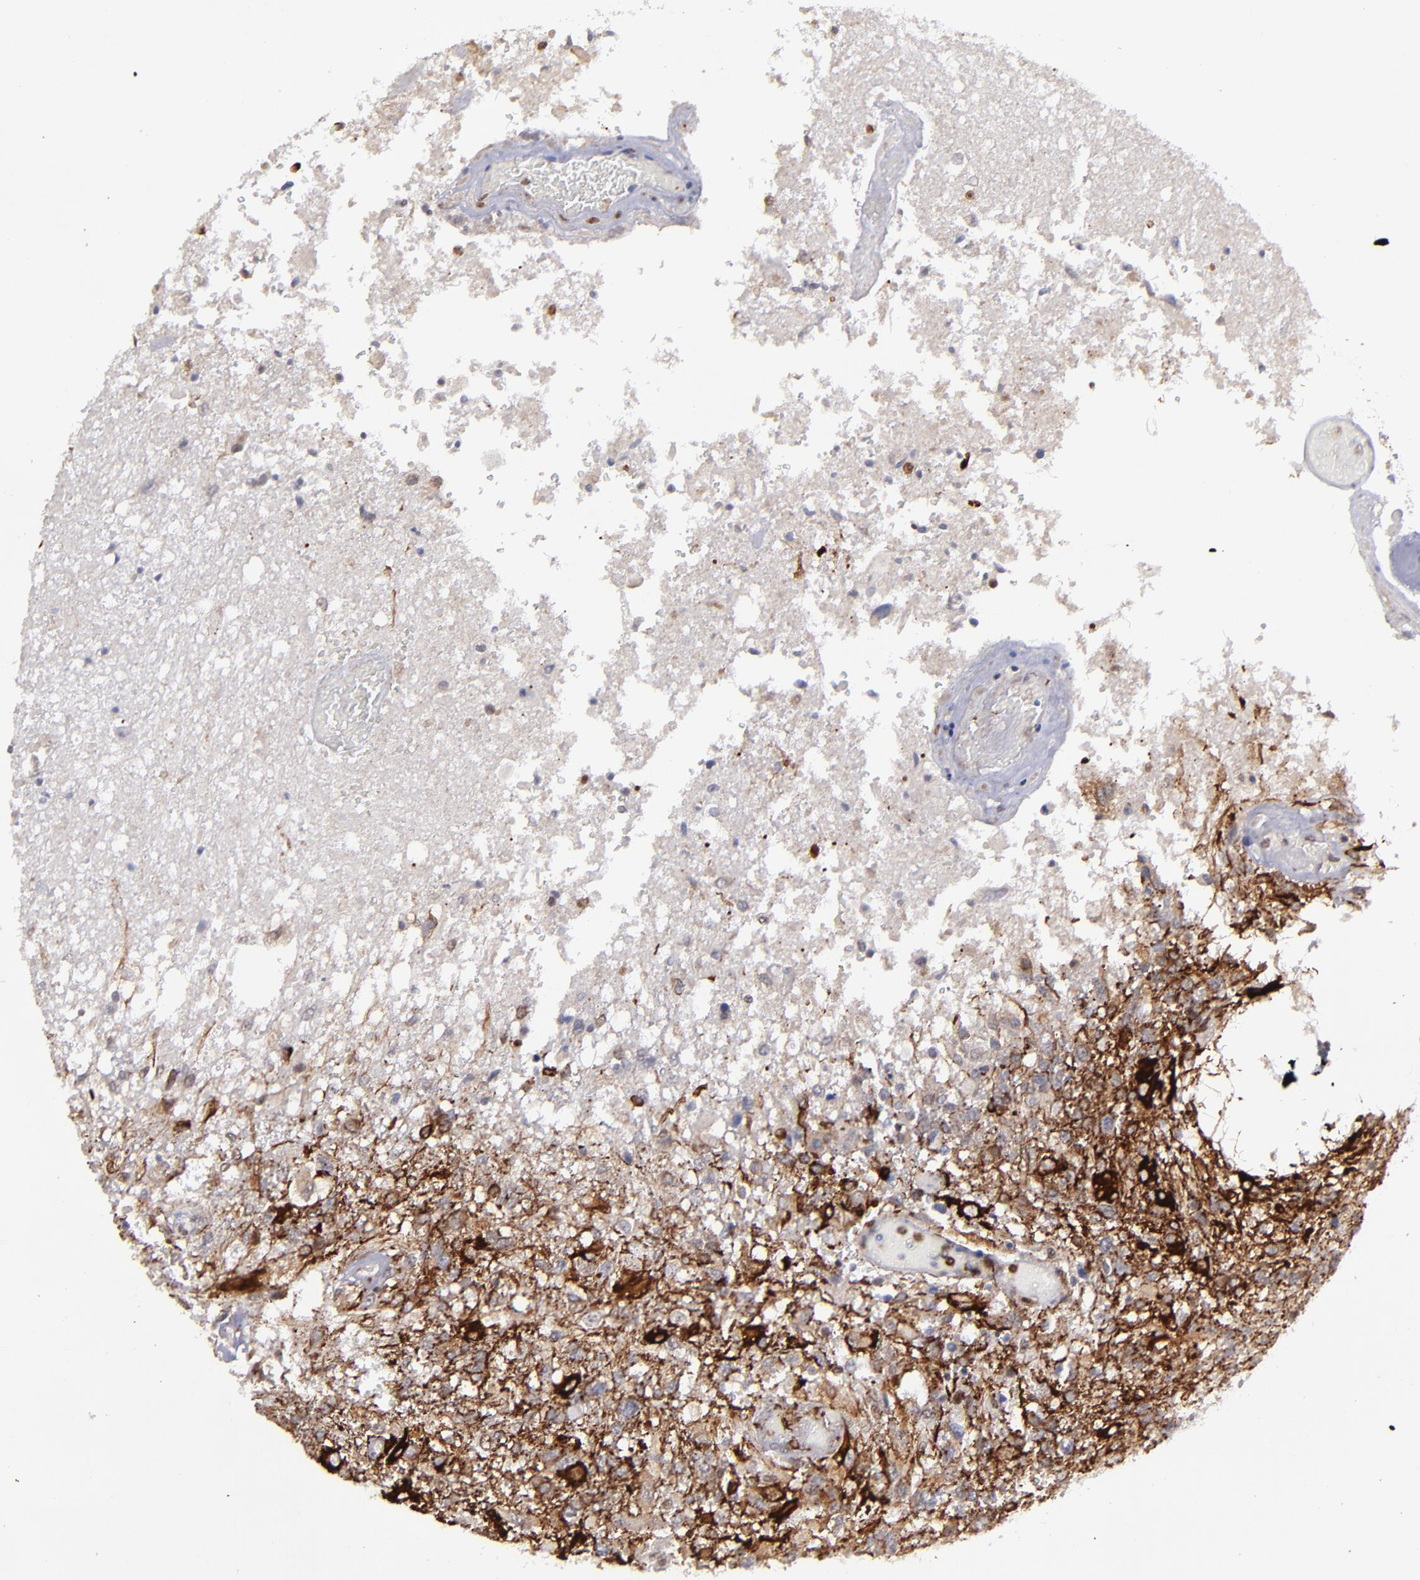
{"staining": {"intensity": "moderate", "quantity": ">75%", "location": "cytoplasmic/membranous"}, "tissue": "glioma", "cell_type": "Tumor cells", "image_type": "cancer", "snomed": [{"axis": "morphology", "description": "Glioma, malignant, High grade"}, {"axis": "topography", "description": "Cerebral cortex"}], "caption": "This micrograph reveals immunohistochemistry staining of glioma, with medium moderate cytoplasmic/membranous expression in about >75% of tumor cells.", "gene": "RREB1", "patient": {"sex": "male", "age": 79}}